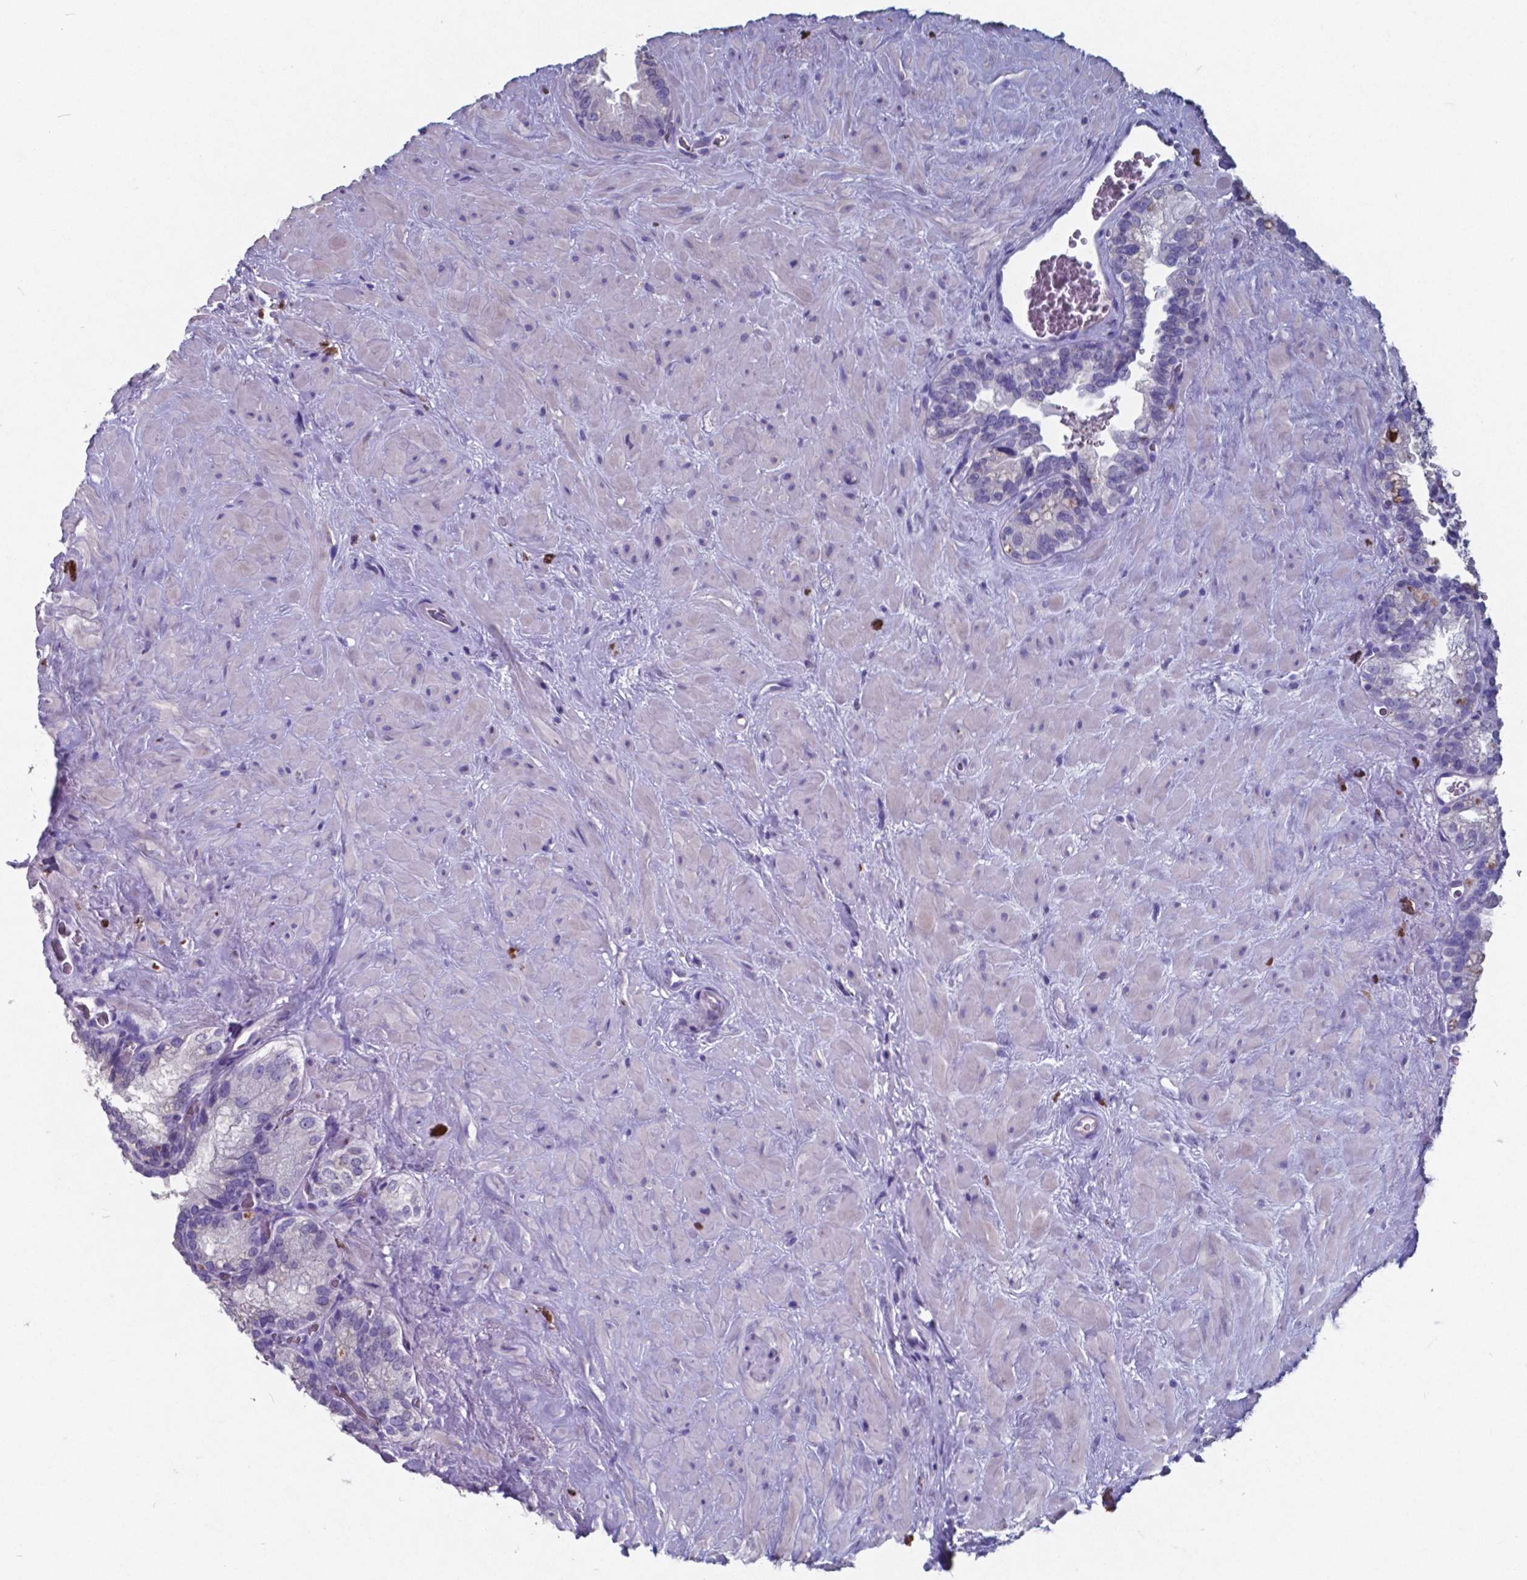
{"staining": {"intensity": "moderate", "quantity": "<25%", "location": "cytoplasmic/membranous"}, "tissue": "seminal vesicle", "cell_type": "Glandular cells", "image_type": "normal", "snomed": [{"axis": "morphology", "description": "Normal tissue, NOS"}, {"axis": "topography", "description": "Prostate"}, {"axis": "topography", "description": "Seminal veicle"}], "caption": "A high-resolution micrograph shows immunohistochemistry (IHC) staining of unremarkable seminal vesicle, which shows moderate cytoplasmic/membranous expression in approximately <25% of glandular cells. The staining is performed using DAB (3,3'-diaminobenzidine) brown chromogen to label protein expression. The nuclei are counter-stained blue using hematoxylin.", "gene": "TTR", "patient": {"sex": "male", "age": 71}}